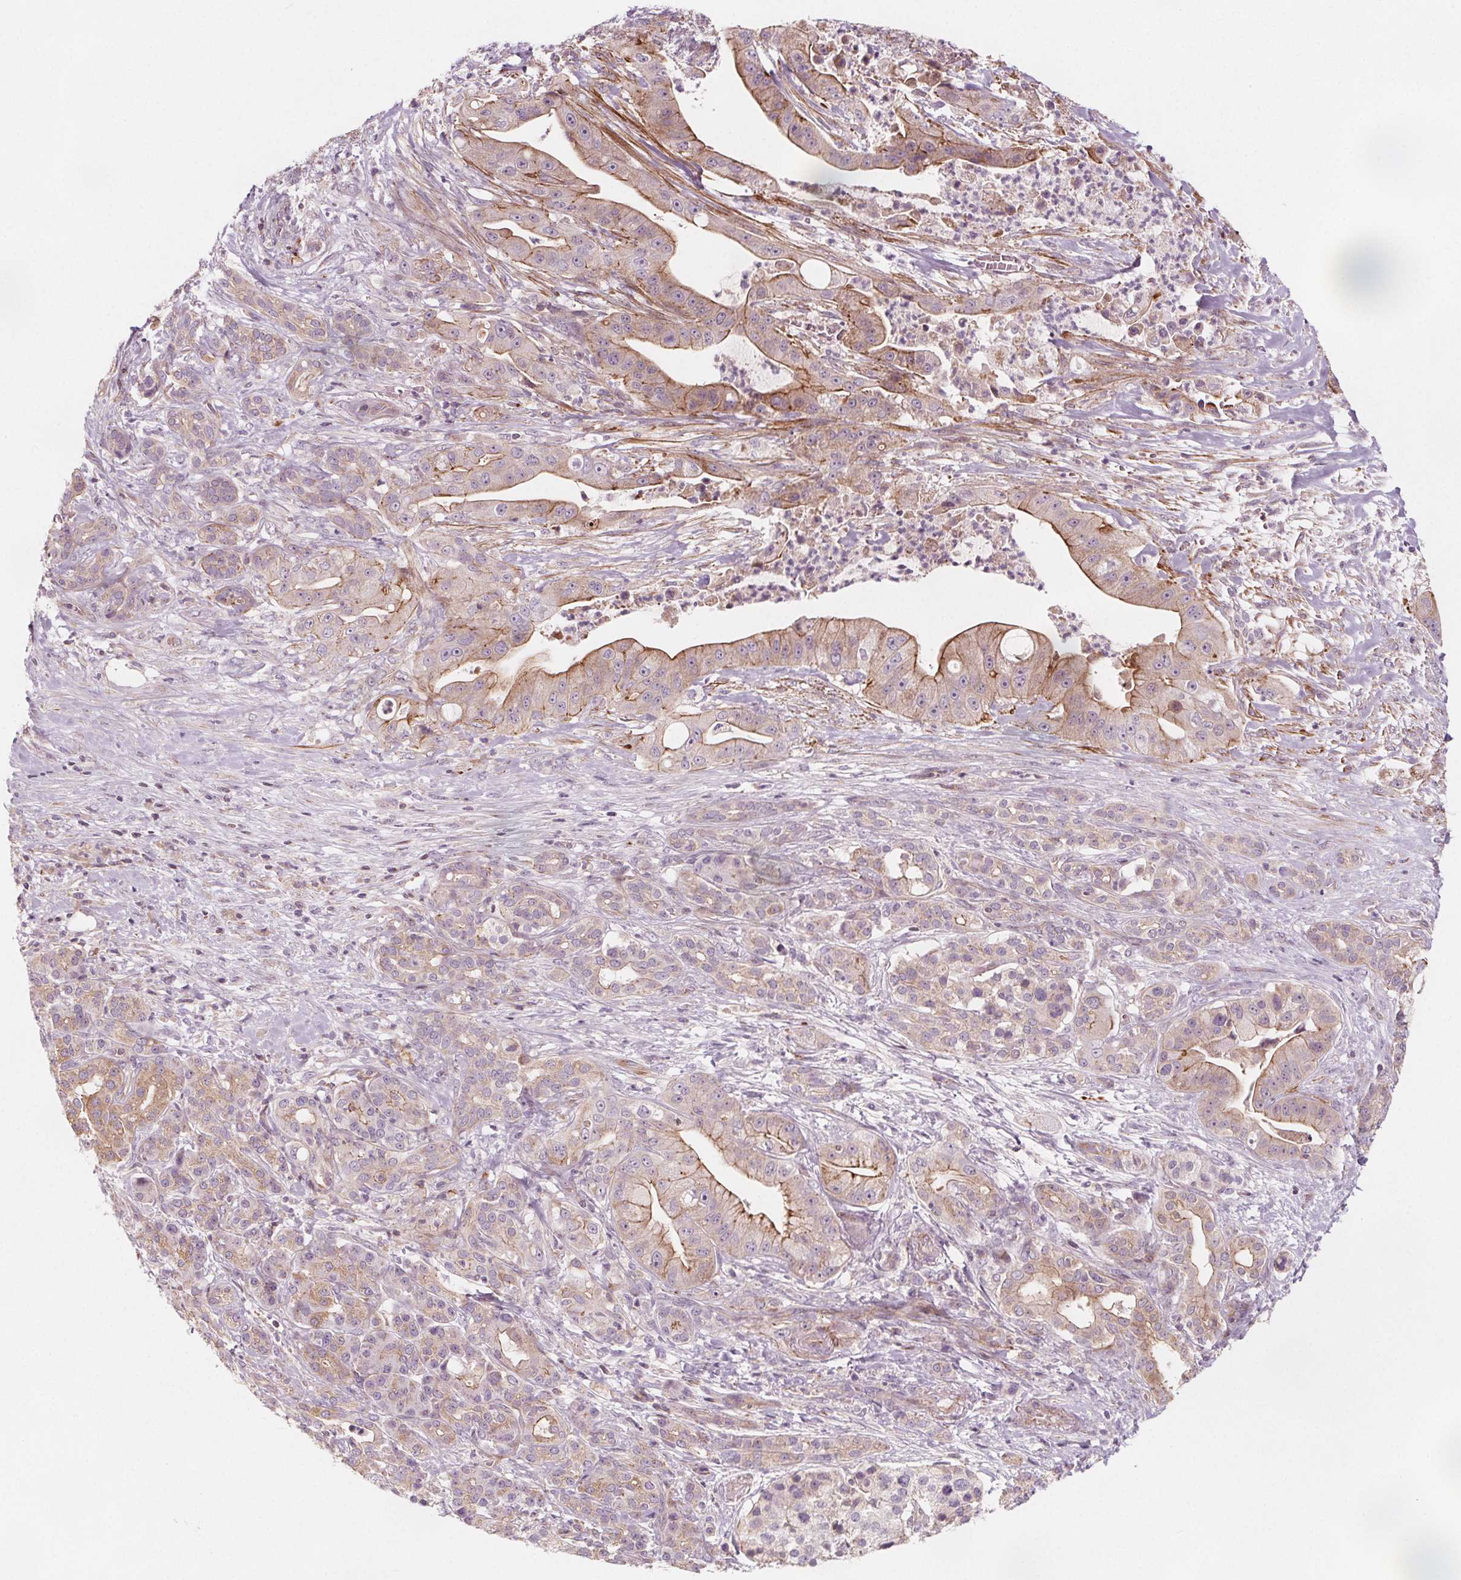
{"staining": {"intensity": "weak", "quantity": "25%-75%", "location": "cytoplasmic/membranous"}, "tissue": "pancreatic cancer", "cell_type": "Tumor cells", "image_type": "cancer", "snomed": [{"axis": "morphology", "description": "Normal tissue, NOS"}, {"axis": "morphology", "description": "Inflammation, NOS"}, {"axis": "morphology", "description": "Adenocarcinoma, NOS"}, {"axis": "topography", "description": "Pancreas"}], "caption": "Adenocarcinoma (pancreatic) was stained to show a protein in brown. There is low levels of weak cytoplasmic/membranous staining in approximately 25%-75% of tumor cells. (DAB (3,3'-diaminobenzidine) IHC, brown staining for protein, blue staining for nuclei).", "gene": "ADAM33", "patient": {"sex": "male", "age": 57}}